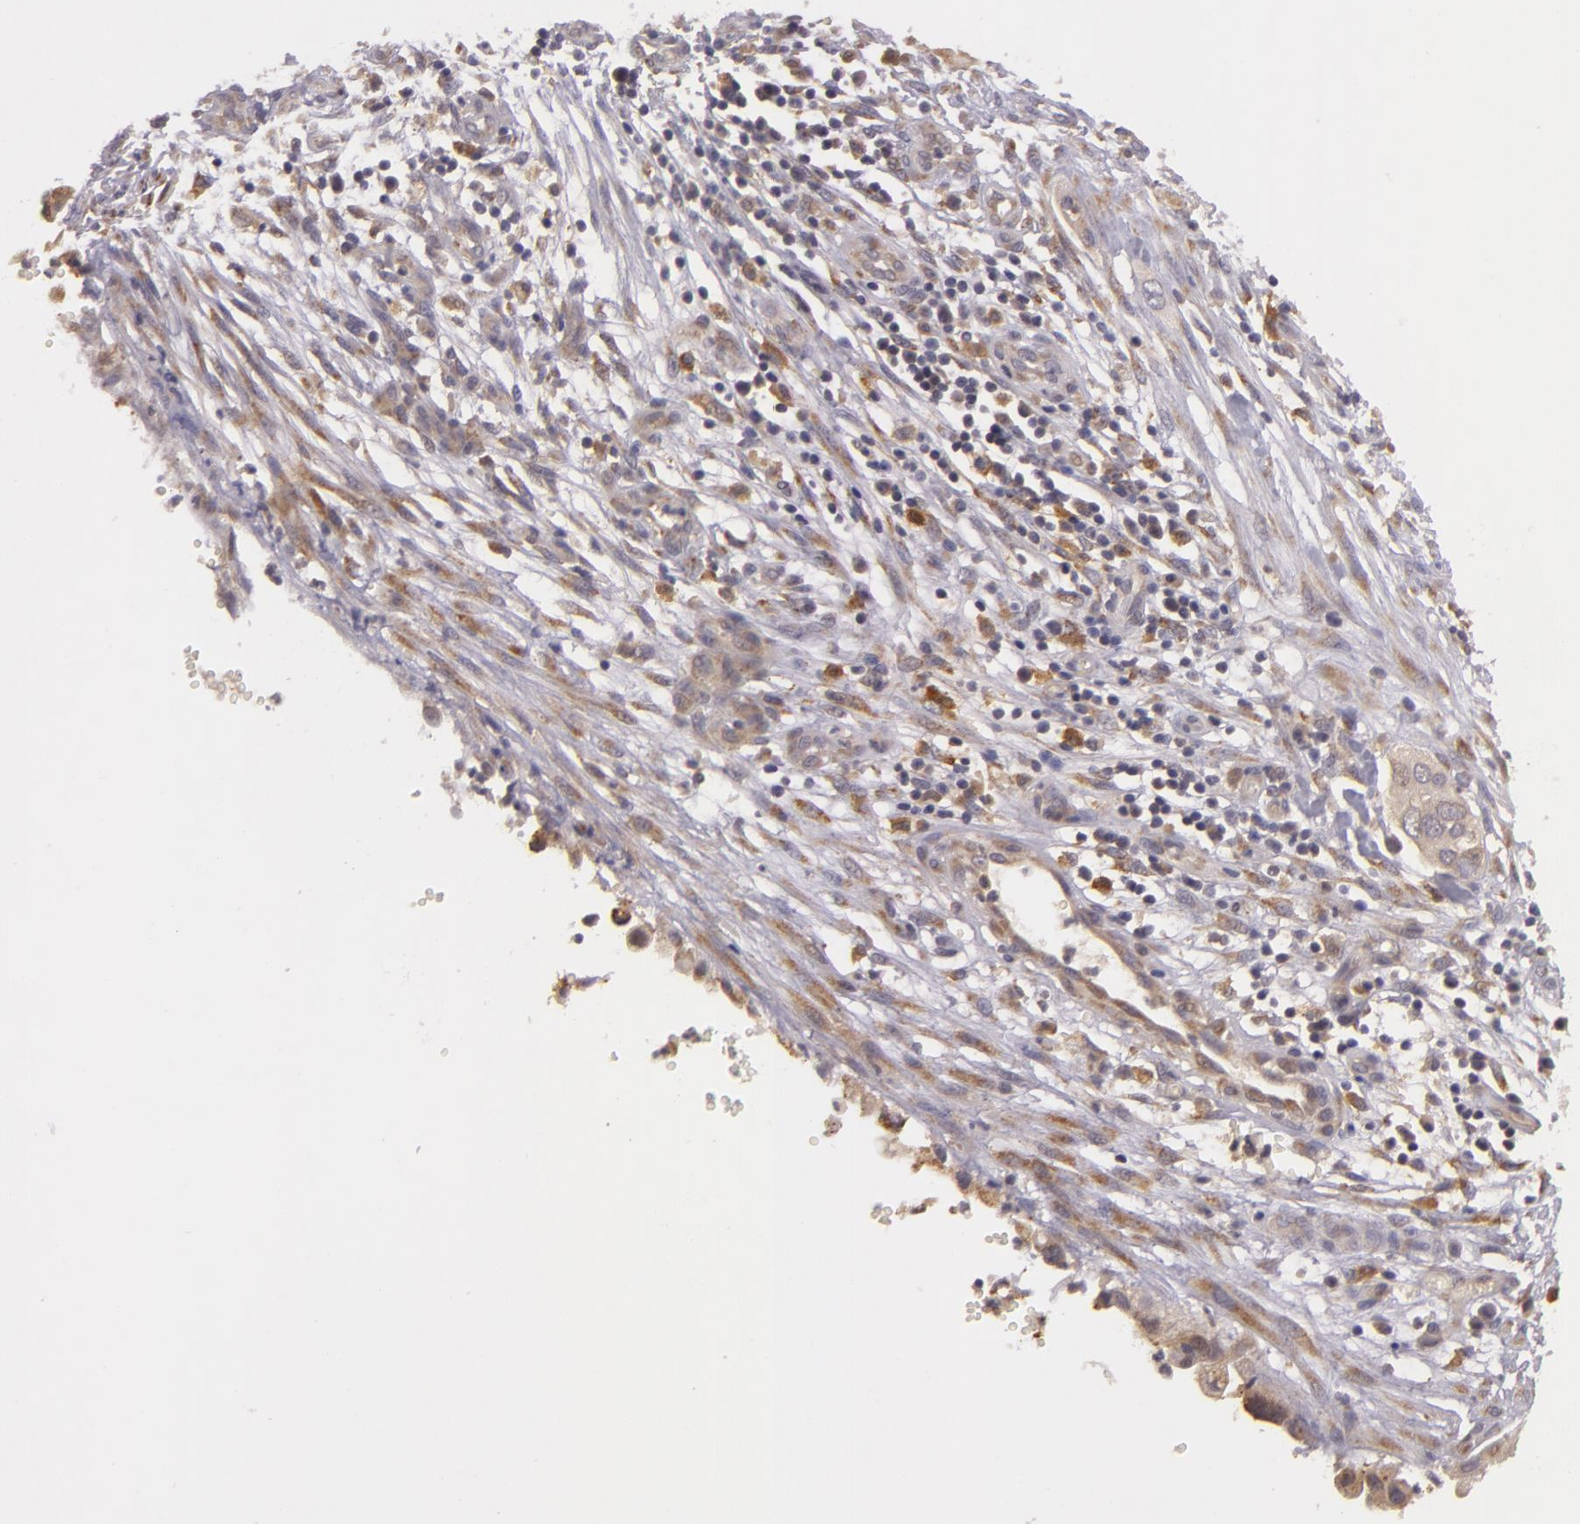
{"staining": {"intensity": "weak", "quantity": ">75%", "location": "cytoplasmic/membranous"}, "tissue": "cervical cancer", "cell_type": "Tumor cells", "image_type": "cancer", "snomed": [{"axis": "morphology", "description": "Normal tissue, NOS"}, {"axis": "morphology", "description": "Squamous cell carcinoma, NOS"}, {"axis": "topography", "description": "Cervix"}], "caption": "Human cervical squamous cell carcinoma stained with a protein marker exhibits weak staining in tumor cells.", "gene": "PPP1R3F", "patient": {"sex": "female", "age": 45}}